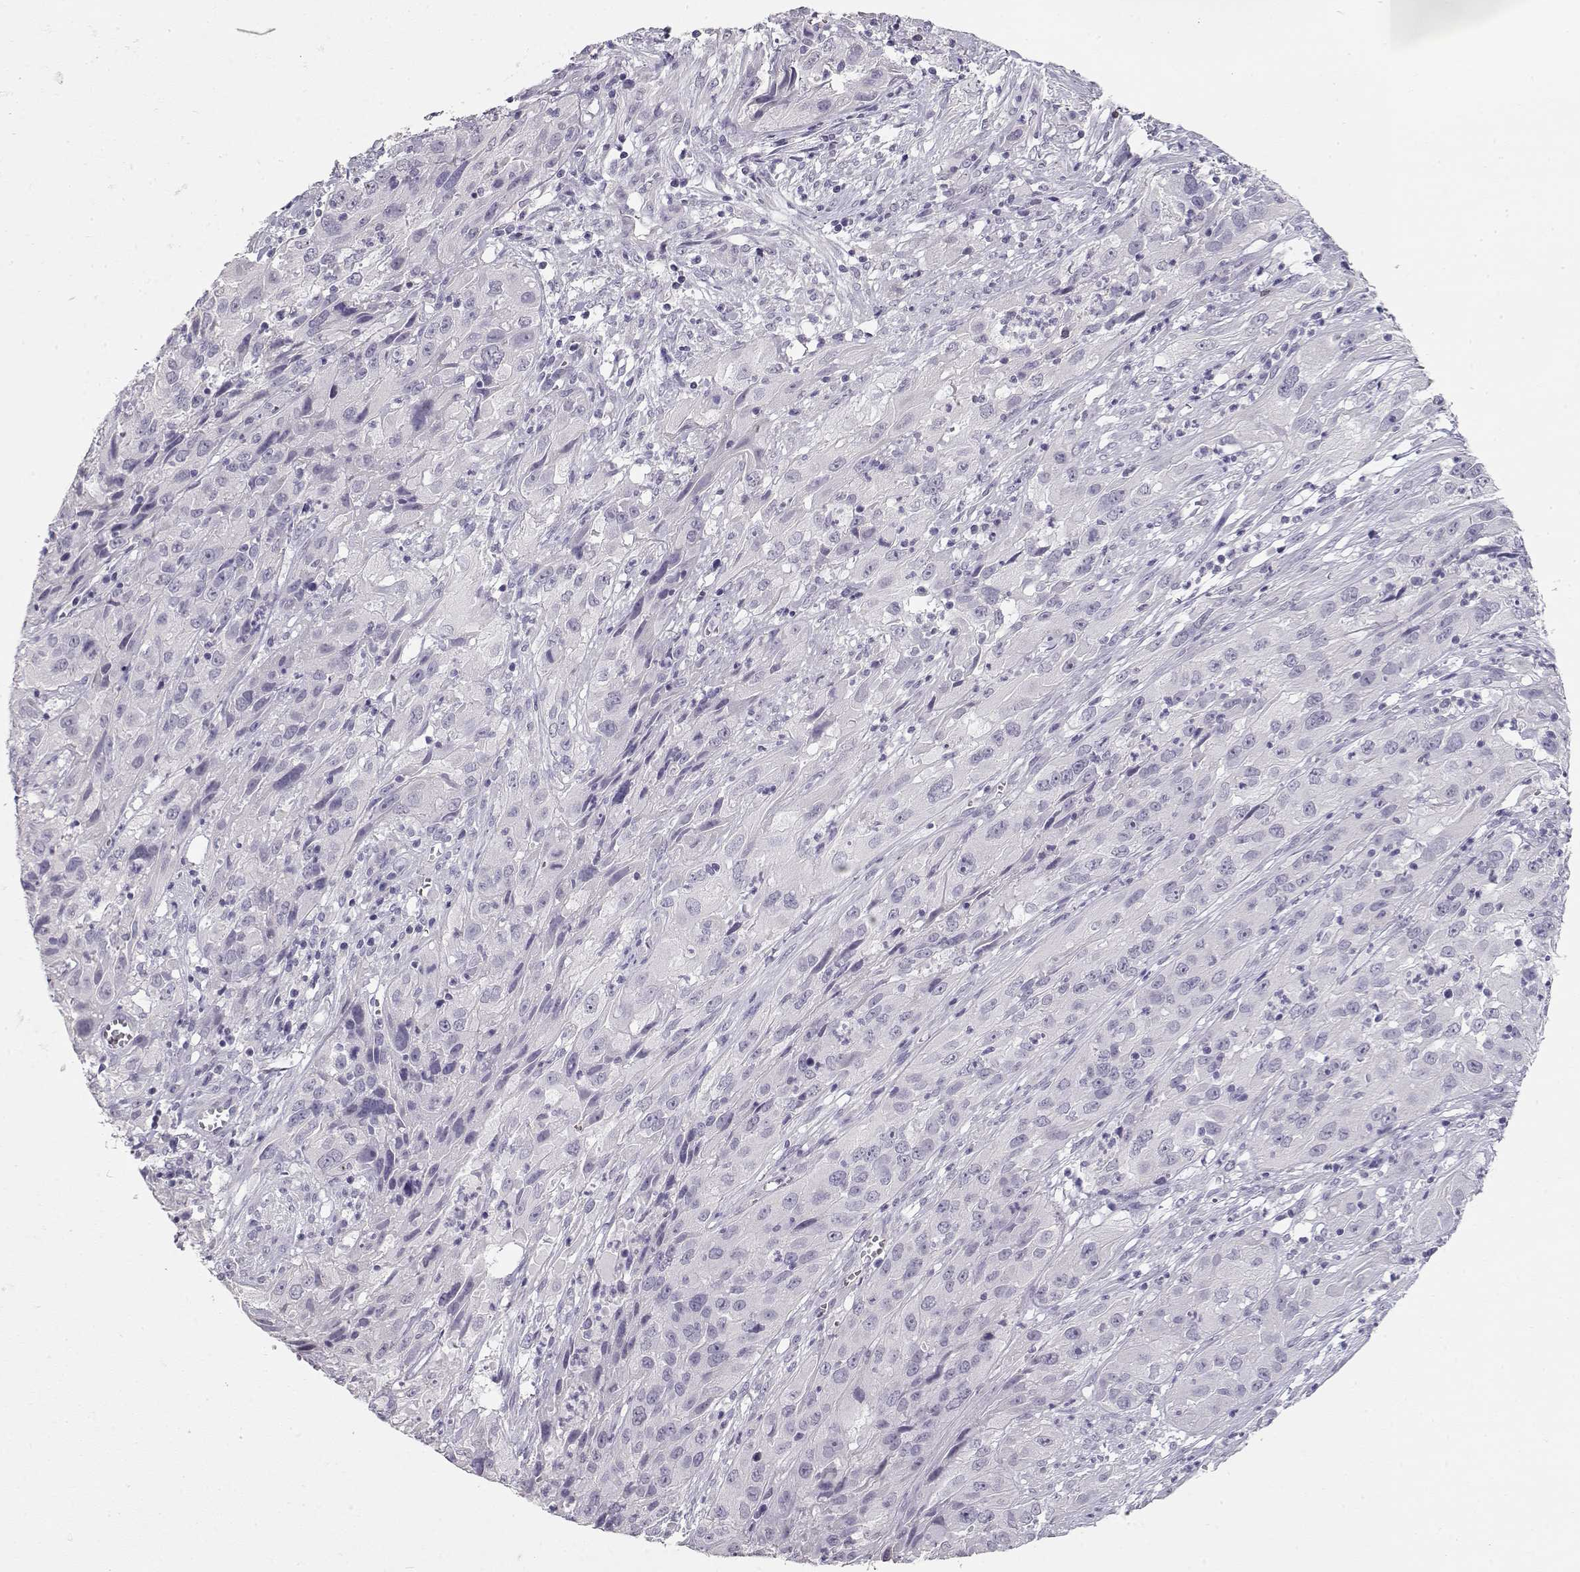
{"staining": {"intensity": "negative", "quantity": "none", "location": "none"}, "tissue": "cervical cancer", "cell_type": "Tumor cells", "image_type": "cancer", "snomed": [{"axis": "morphology", "description": "Squamous cell carcinoma, NOS"}, {"axis": "topography", "description": "Cervix"}], "caption": "Tumor cells show no significant protein staining in squamous cell carcinoma (cervical).", "gene": "NUTM1", "patient": {"sex": "female", "age": 32}}